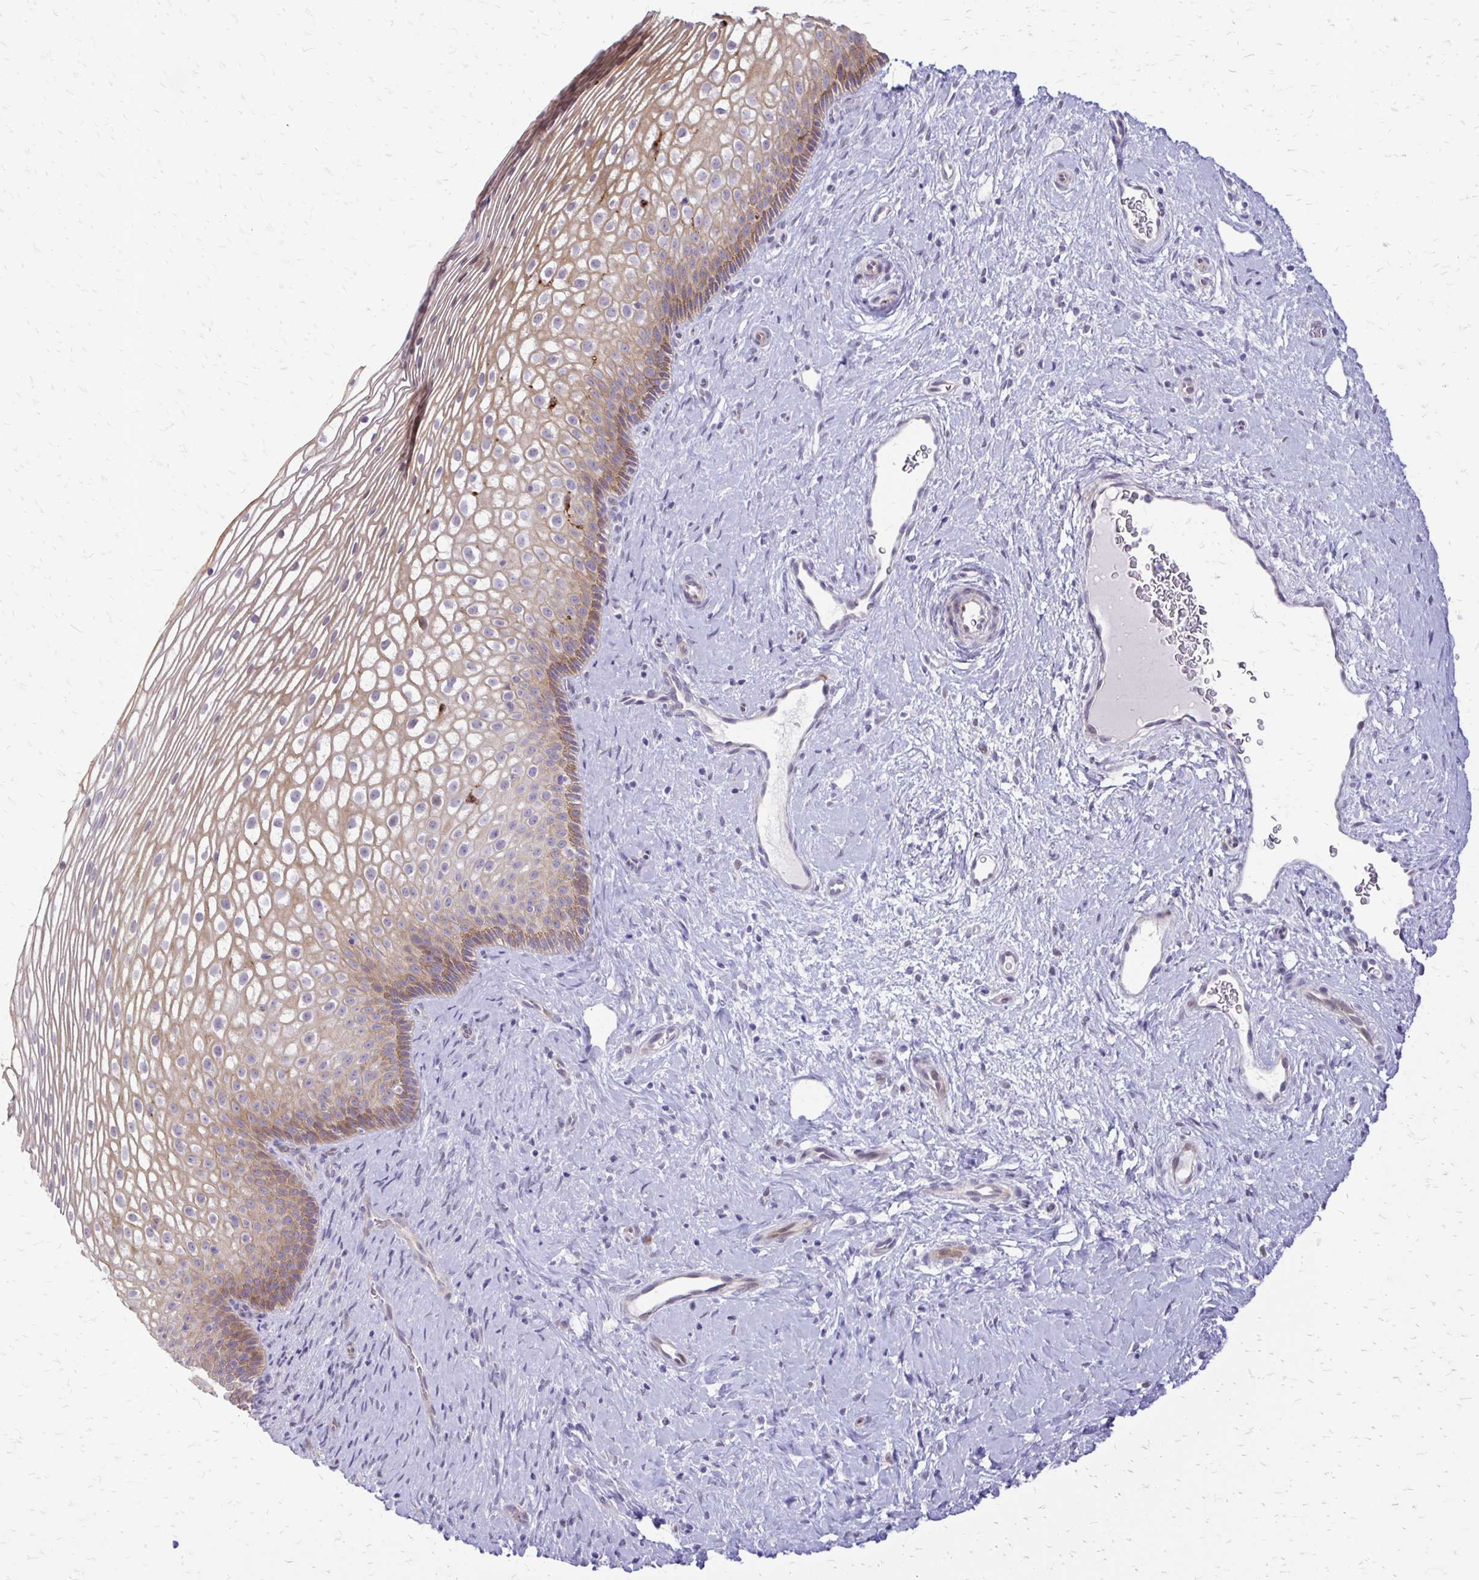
{"staining": {"intensity": "moderate", "quantity": ">75%", "location": "cytoplasmic/membranous"}, "tissue": "cervix", "cell_type": "Squamous epithelial cells", "image_type": "normal", "snomed": [{"axis": "morphology", "description": "Normal tissue, NOS"}, {"axis": "topography", "description": "Cervix"}], "caption": "Cervix stained with DAB immunohistochemistry displays medium levels of moderate cytoplasmic/membranous positivity in about >75% of squamous epithelial cells.", "gene": "EPYC", "patient": {"sex": "female", "age": 34}}